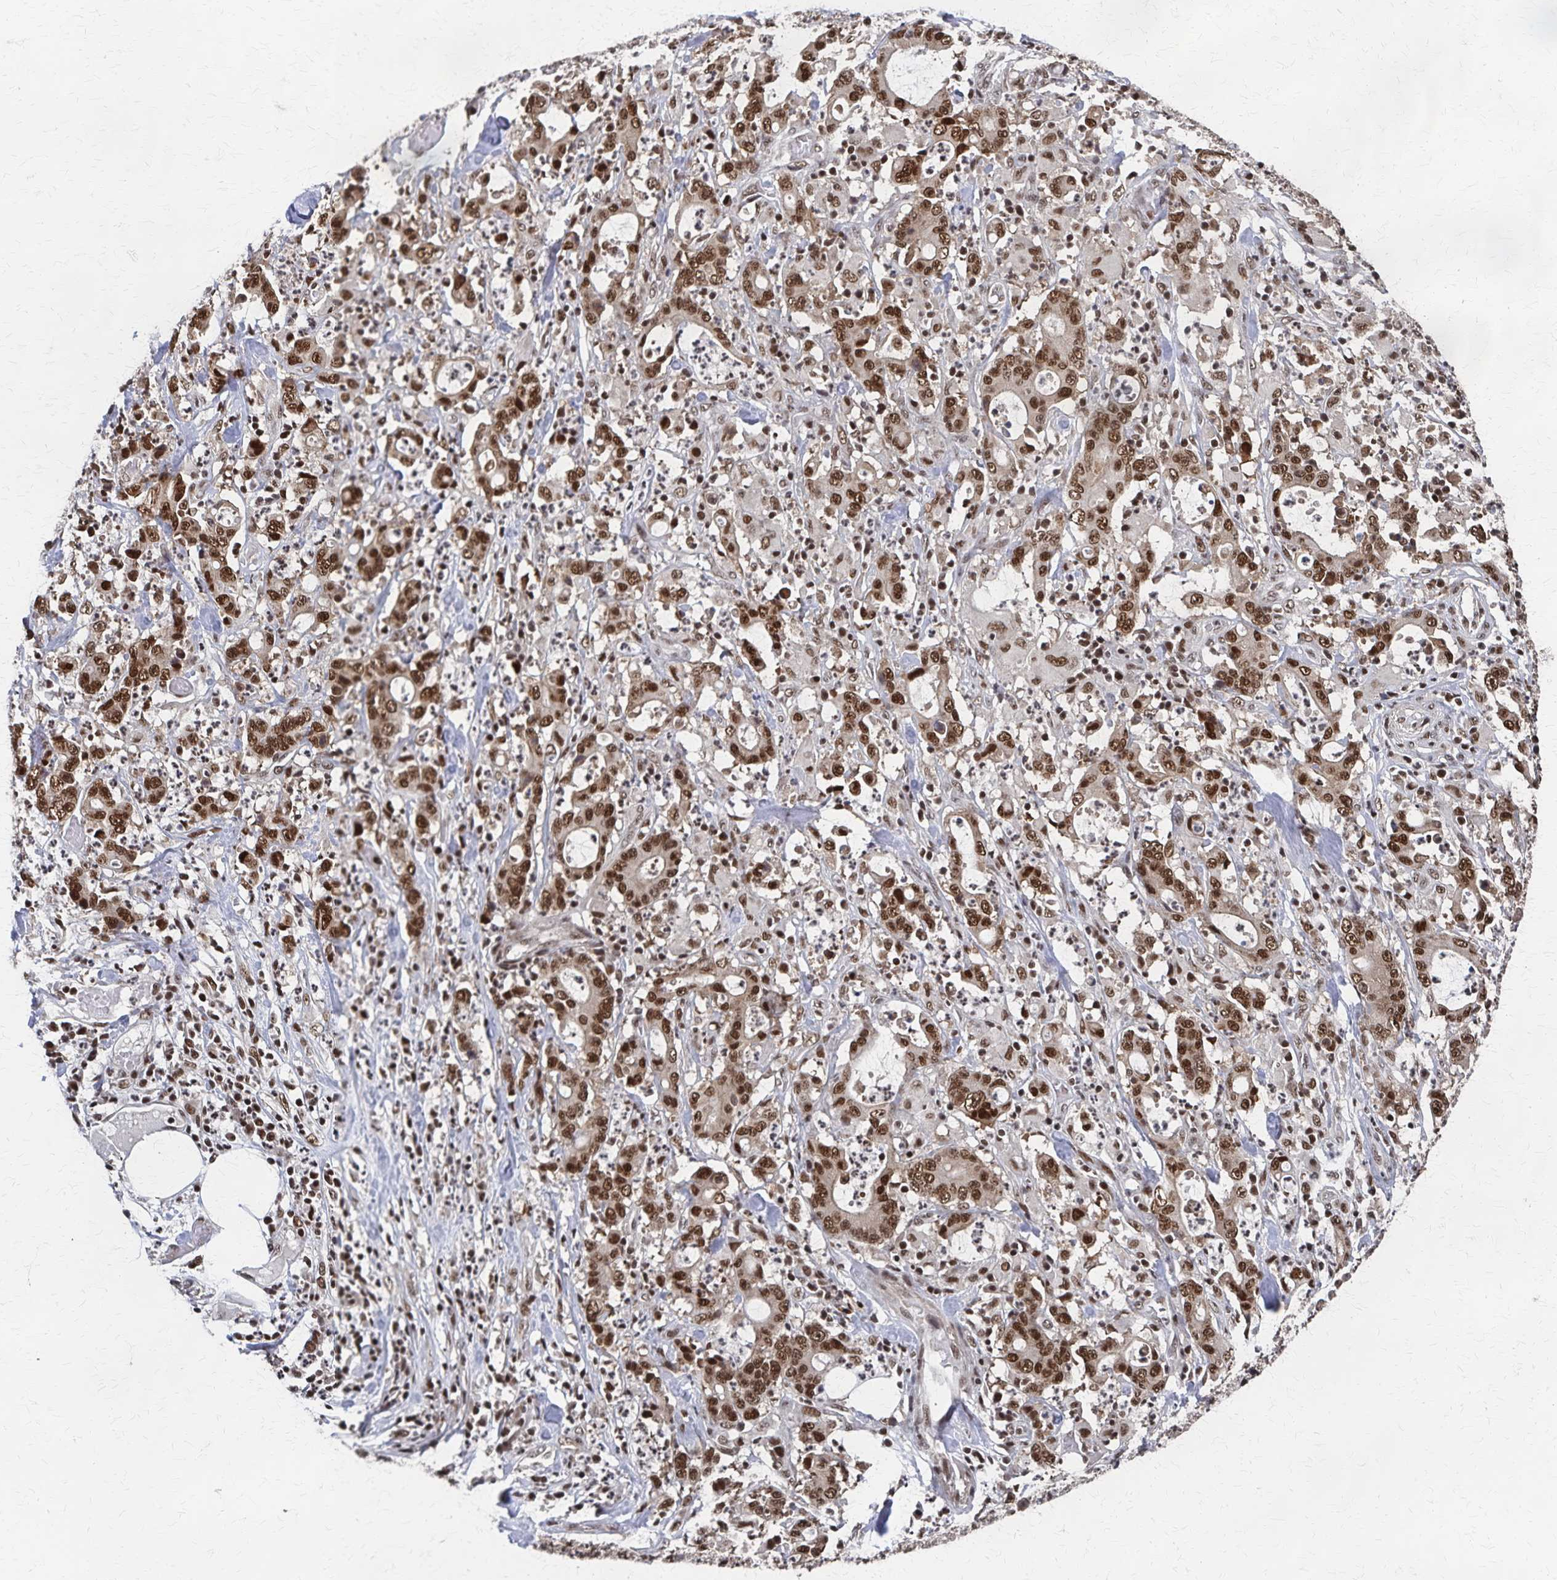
{"staining": {"intensity": "moderate", "quantity": ">75%", "location": "nuclear"}, "tissue": "stomach cancer", "cell_type": "Tumor cells", "image_type": "cancer", "snomed": [{"axis": "morphology", "description": "Adenocarcinoma, NOS"}, {"axis": "topography", "description": "Stomach, upper"}], "caption": "Stomach cancer (adenocarcinoma) stained with a brown dye demonstrates moderate nuclear positive staining in approximately >75% of tumor cells.", "gene": "GTF2B", "patient": {"sex": "male", "age": 68}}